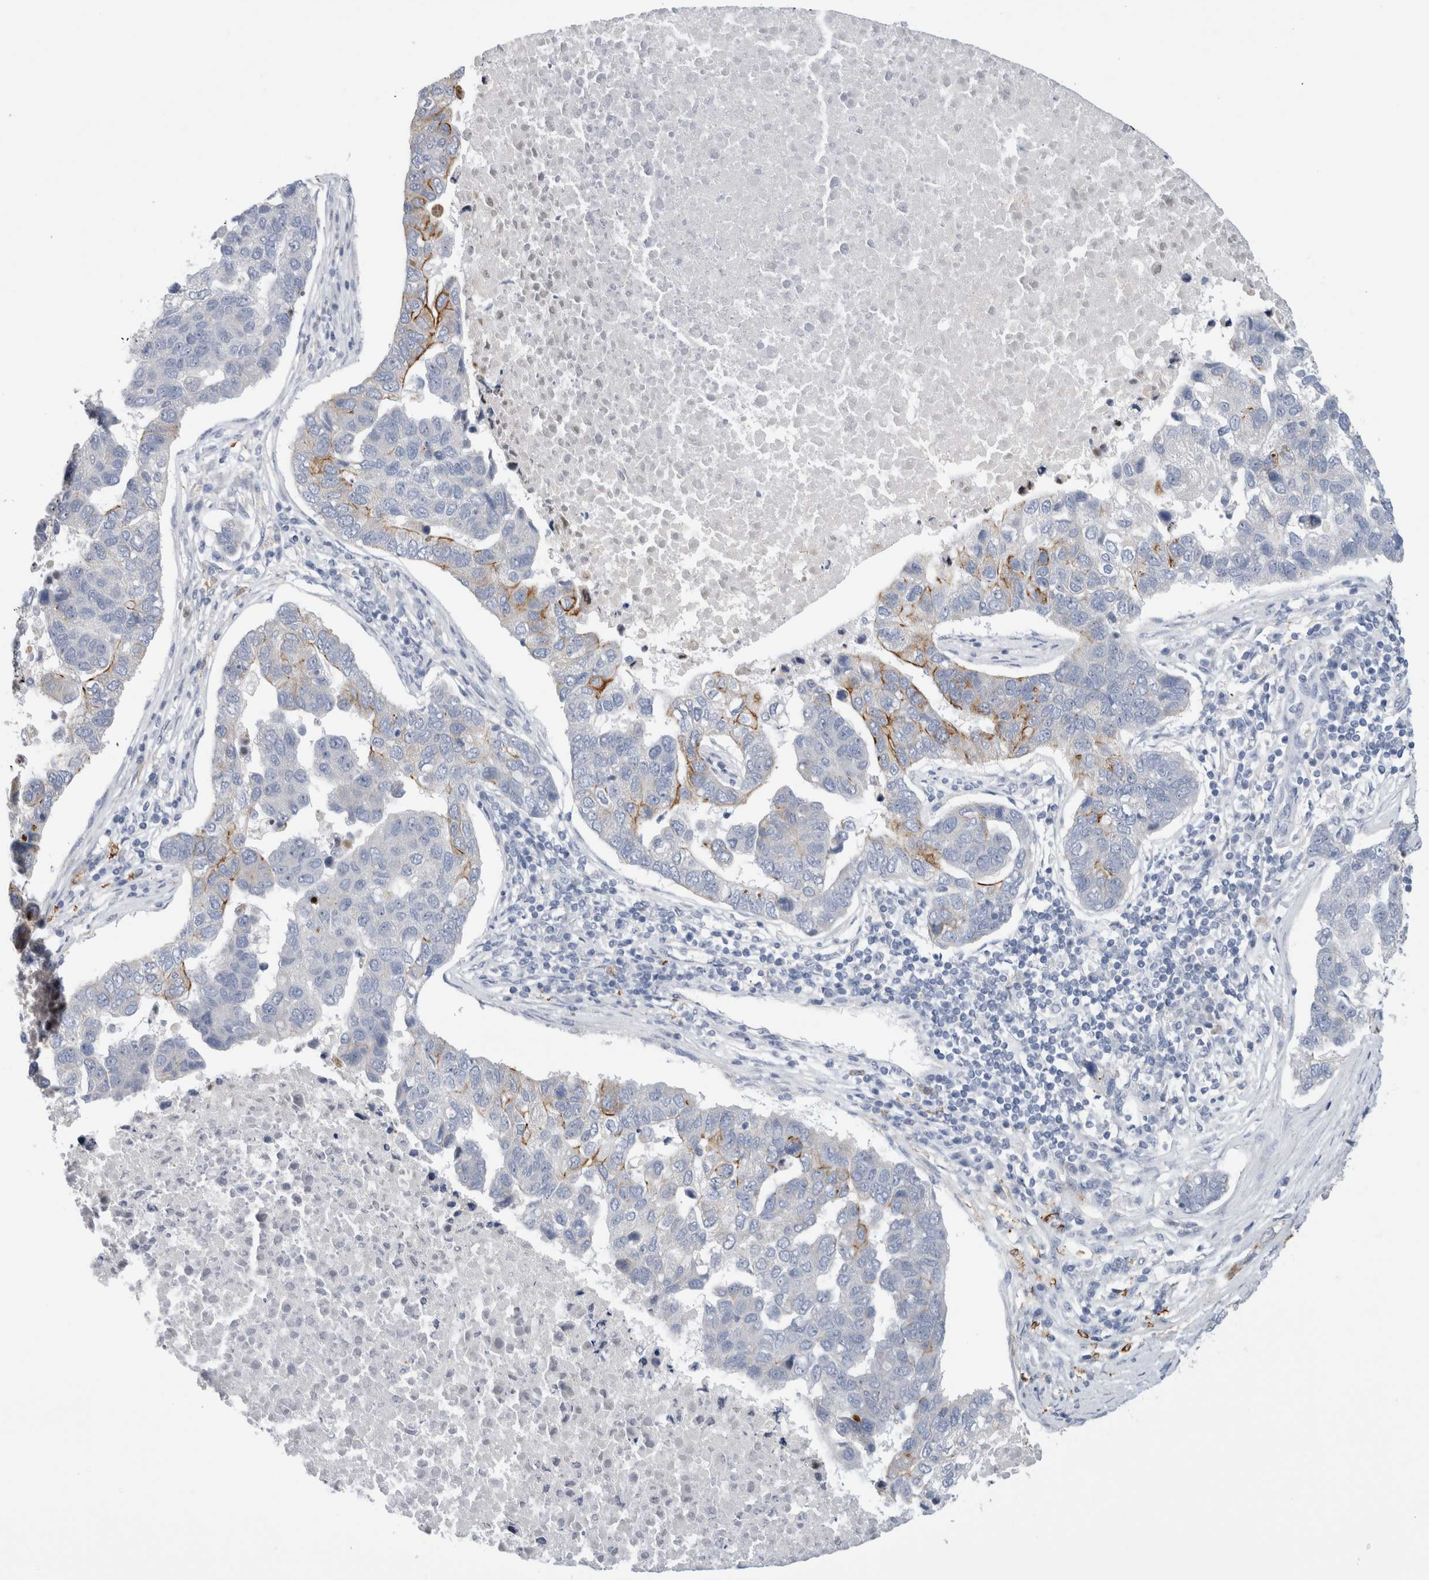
{"staining": {"intensity": "strong", "quantity": "<25%", "location": "cytoplasmic/membranous"}, "tissue": "pancreatic cancer", "cell_type": "Tumor cells", "image_type": "cancer", "snomed": [{"axis": "morphology", "description": "Adenocarcinoma, NOS"}, {"axis": "topography", "description": "Pancreas"}], "caption": "Approximately <25% of tumor cells in human adenocarcinoma (pancreatic) demonstrate strong cytoplasmic/membranous protein staining as visualized by brown immunohistochemical staining.", "gene": "SLC20A2", "patient": {"sex": "female", "age": 61}}